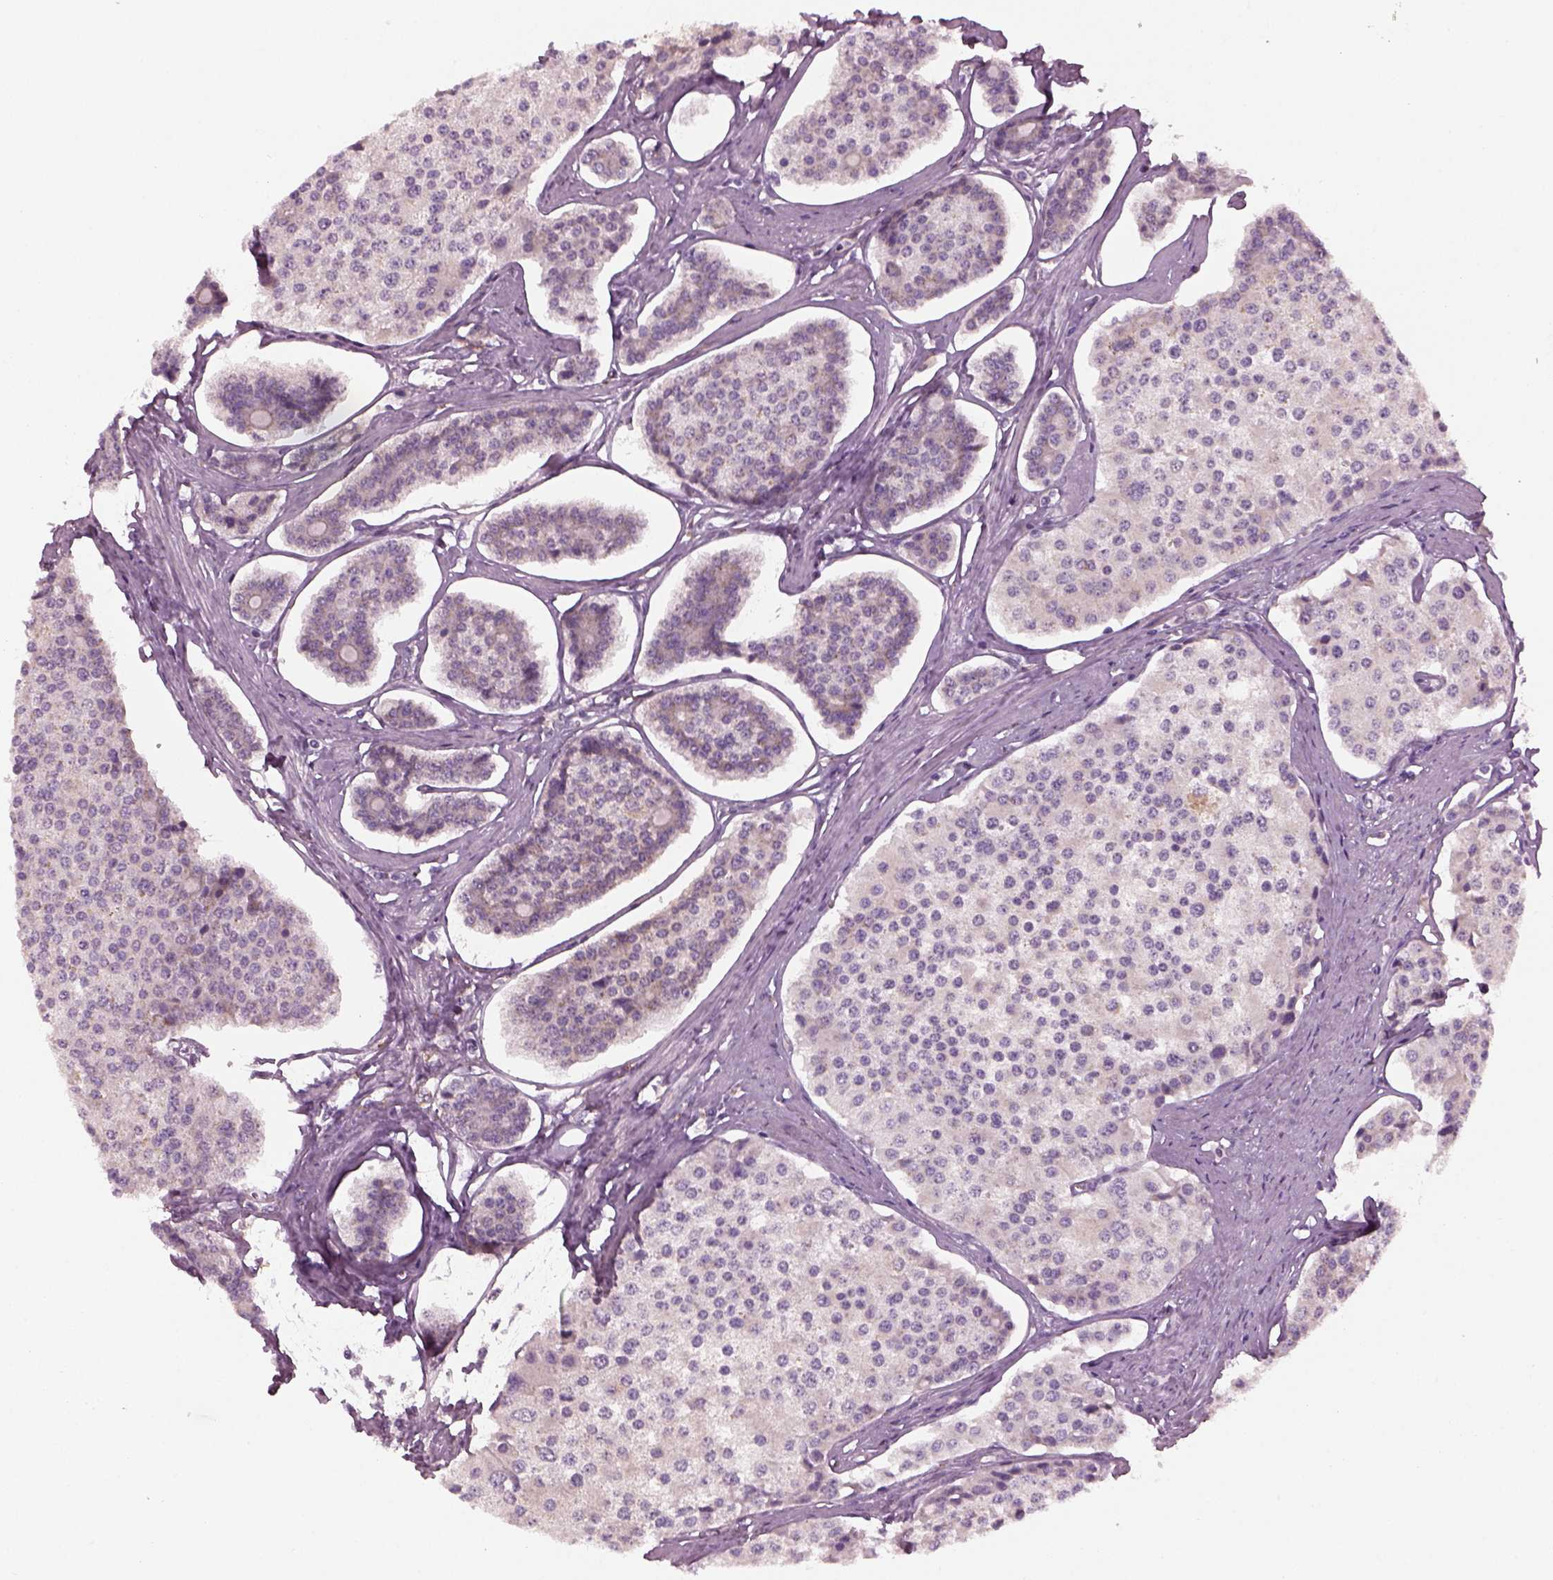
{"staining": {"intensity": "negative", "quantity": "none", "location": "none"}, "tissue": "carcinoid", "cell_type": "Tumor cells", "image_type": "cancer", "snomed": [{"axis": "morphology", "description": "Carcinoid, malignant, NOS"}, {"axis": "topography", "description": "Small intestine"}], "caption": "A high-resolution micrograph shows immunohistochemistry (IHC) staining of malignant carcinoid, which shows no significant staining in tumor cells.", "gene": "TMEM231", "patient": {"sex": "female", "age": 65}}